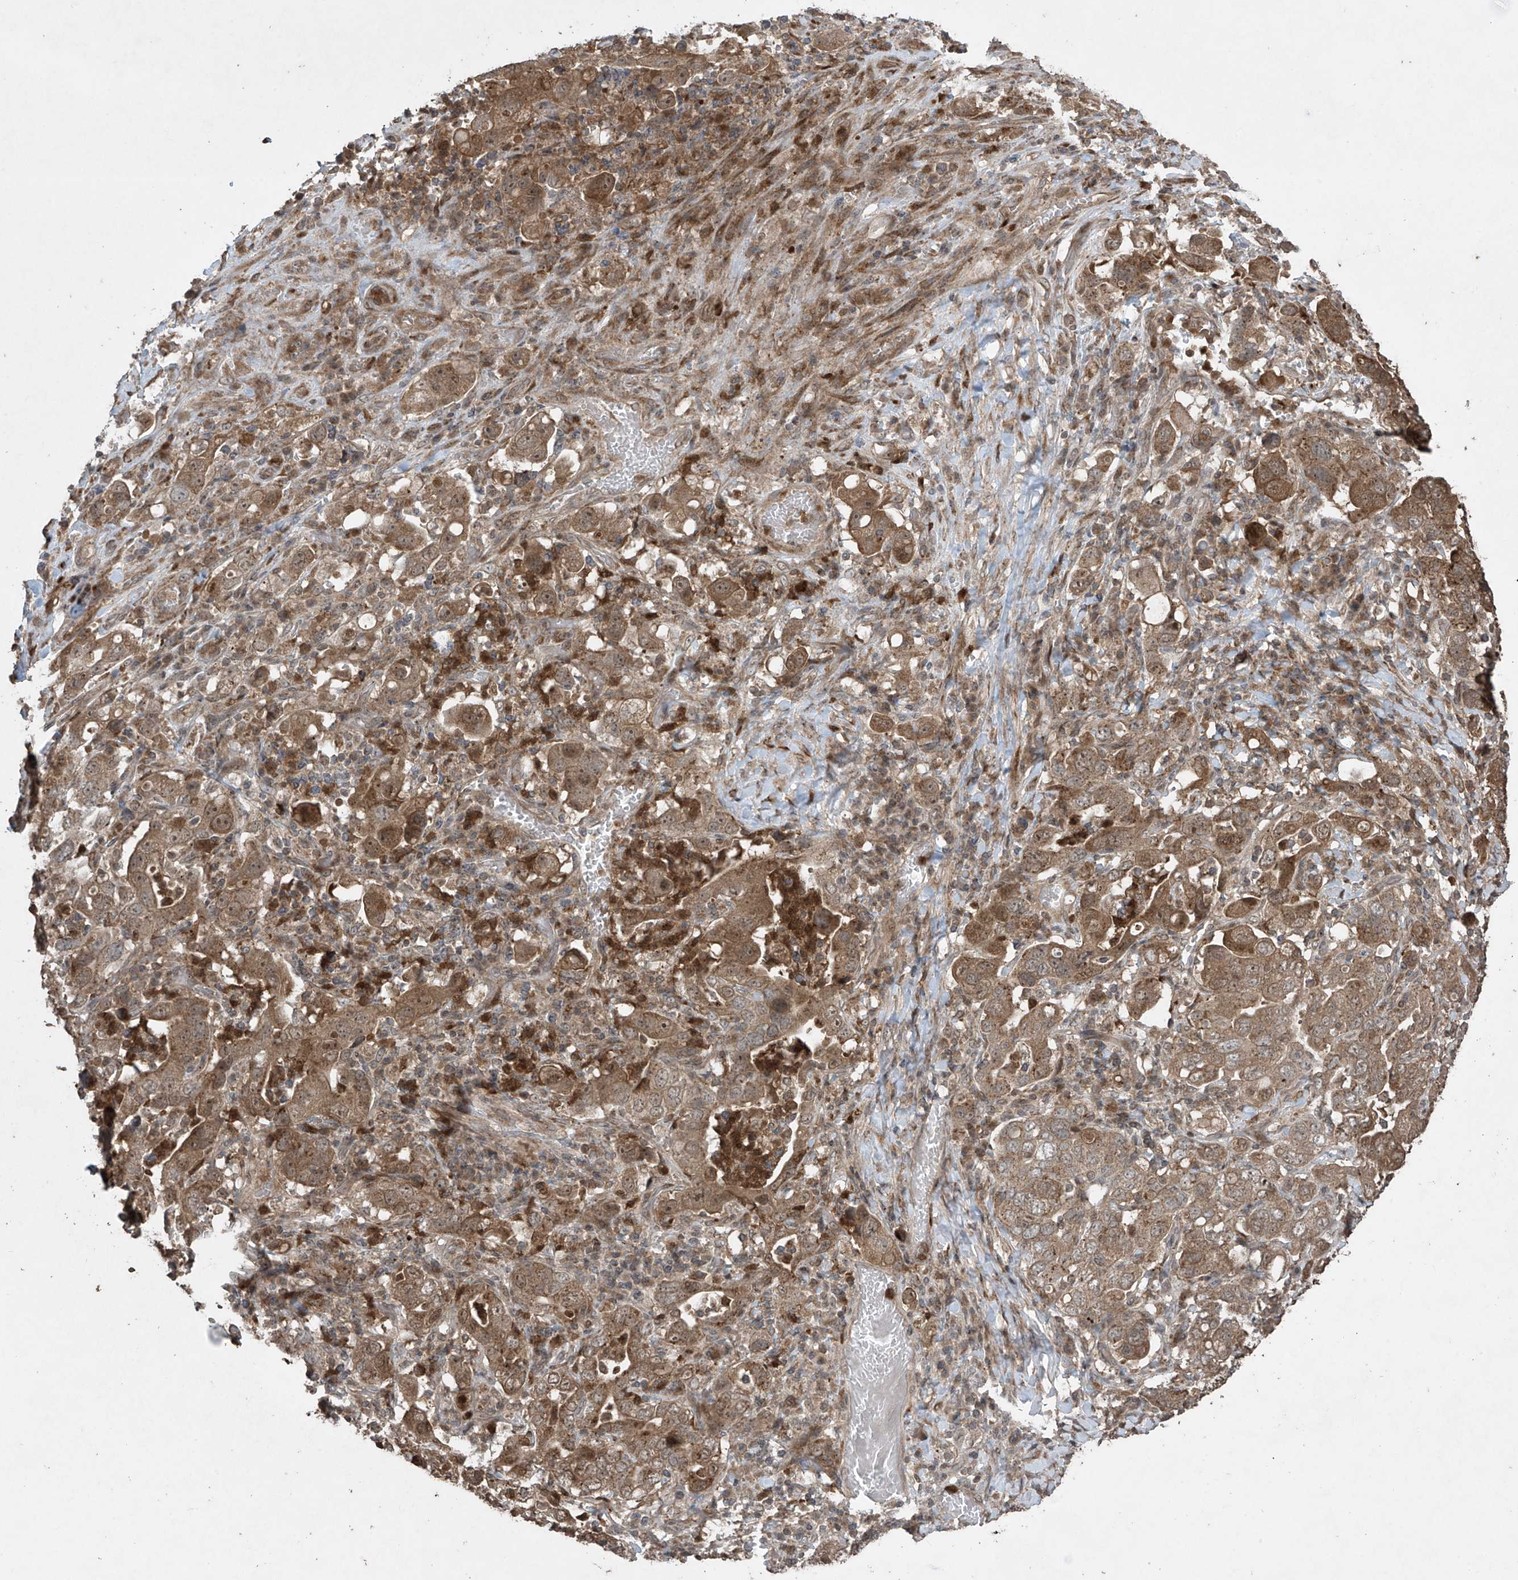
{"staining": {"intensity": "moderate", "quantity": ">75%", "location": "cytoplasmic/membranous"}, "tissue": "stomach cancer", "cell_type": "Tumor cells", "image_type": "cancer", "snomed": [{"axis": "morphology", "description": "Adenocarcinoma, NOS"}, {"axis": "topography", "description": "Stomach, upper"}], "caption": "Immunohistochemistry (IHC) histopathology image of neoplastic tissue: stomach adenocarcinoma stained using IHC displays medium levels of moderate protein expression localized specifically in the cytoplasmic/membranous of tumor cells, appearing as a cytoplasmic/membranous brown color.", "gene": "PGPEP1", "patient": {"sex": "male", "age": 62}}